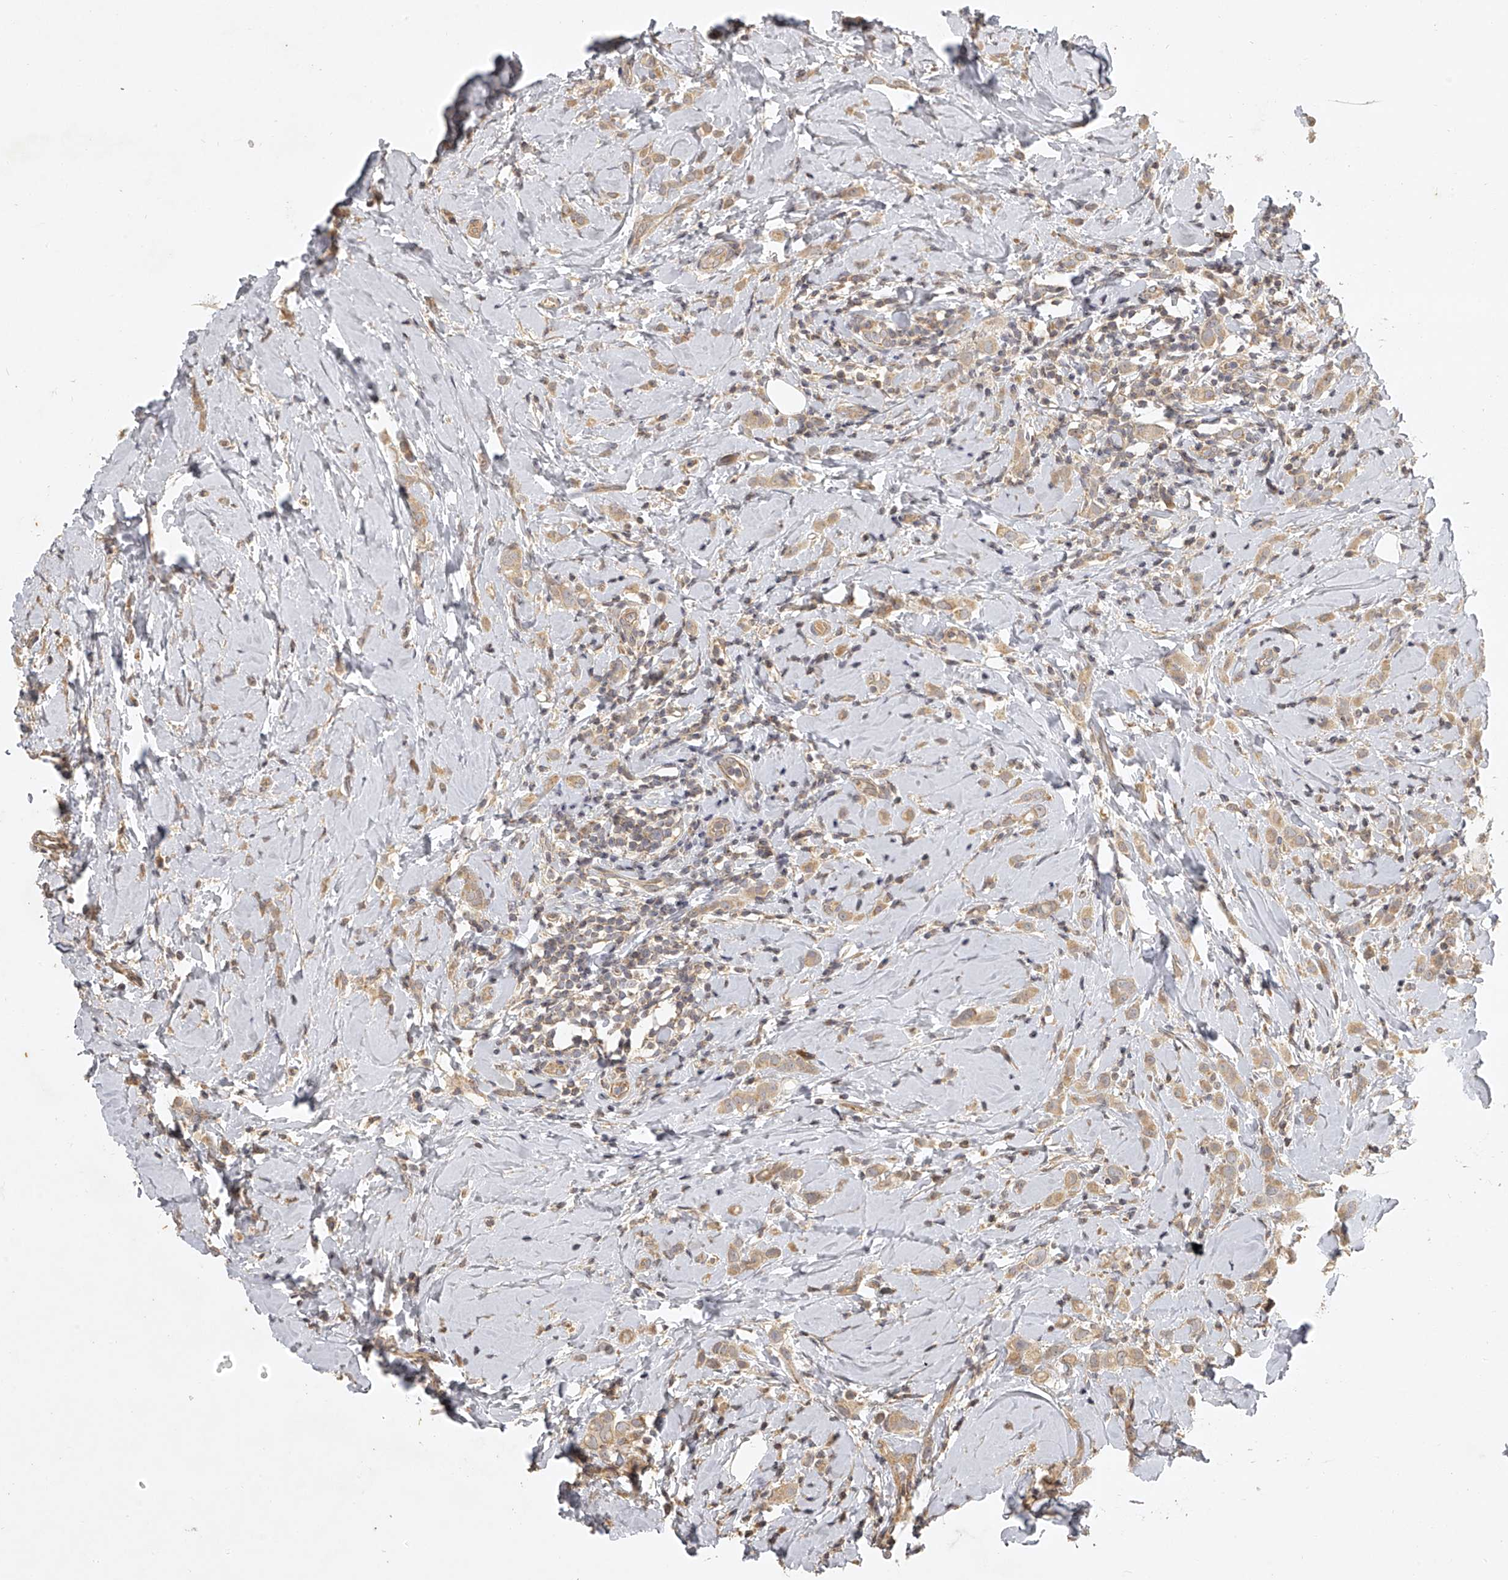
{"staining": {"intensity": "weak", "quantity": ">75%", "location": "cytoplasmic/membranous"}, "tissue": "breast cancer", "cell_type": "Tumor cells", "image_type": "cancer", "snomed": [{"axis": "morphology", "description": "Lobular carcinoma"}, {"axis": "topography", "description": "Breast"}], "caption": "A photomicrograph of breast cancer stained for a protein shows weak cytoplasmic/membranous brown staining in tumor cells.", "gene": "NFS1", "patient": {"sex": "female", "age": 47}}